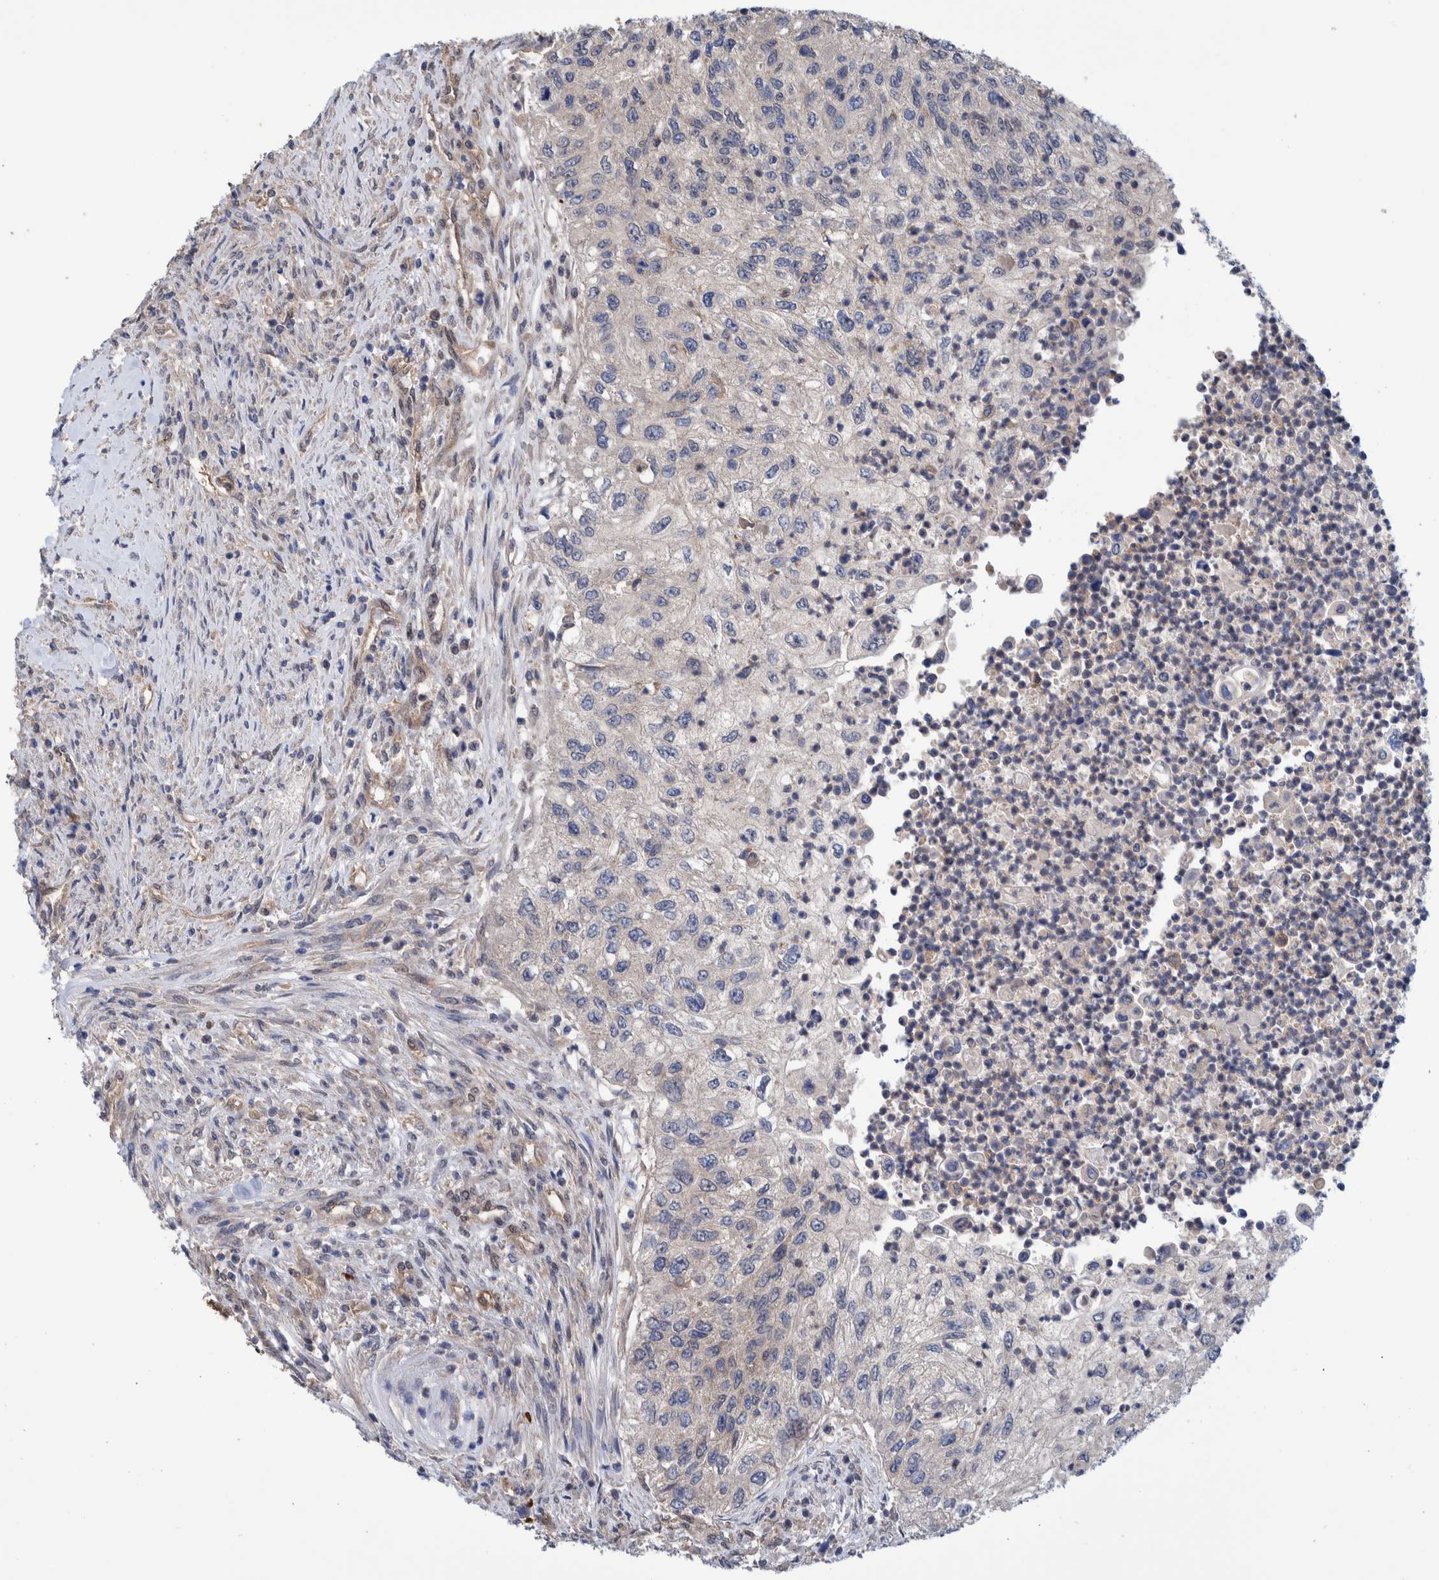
{"staining": {"intensity": "negative", "quantity": "none", "location": "none"}, "tissue": "urothelial cancer", "cell_type": "Tumor cells", "image_type": "cancer", "snomed": [{"axis": "morphology", "description": "Urothelial carcinoma, High grade"}, {"axis": "topography", "description": "Urinary bladder"}], "caption": "High magnification brightfield microscopy of urothelial carcinoma (high-grade) stained with DAB (brown) and counterstained with hematoxylin (blue): tumor cells show no significant staining.", "gene": "PFAS", "patient": {"sex": "female", "age": 60}}